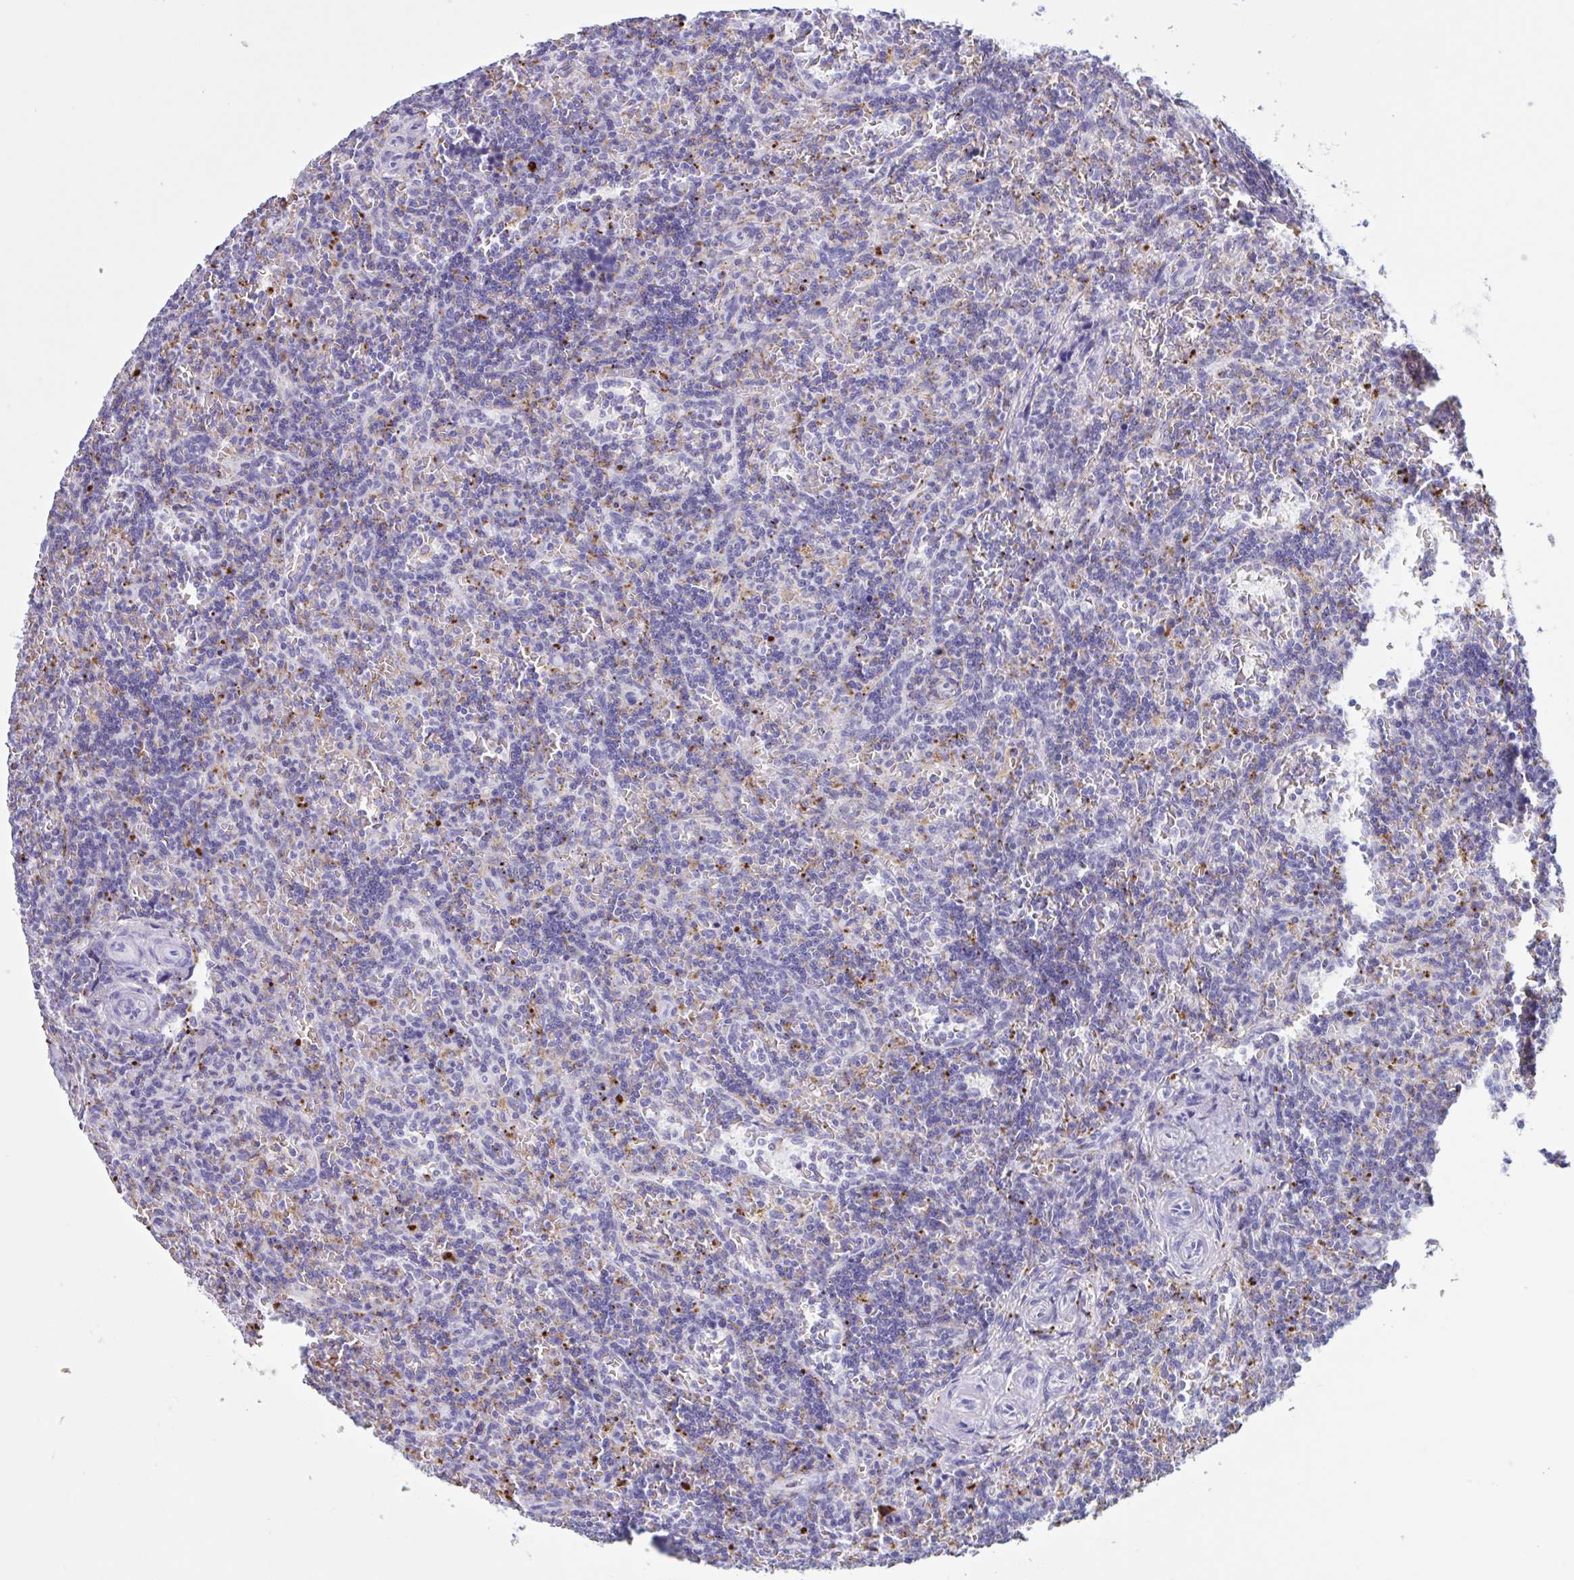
{"staining": {"intensity": "negative", "quantity": "none", "location": "none"}, "tissue": "lymphoma", "cell_type": "Tumor cells", "image_type": "cancer", "snomed": [{"axis": "morphology", "description": "Malignant lymphoma, non-Hodgkin's type, Low grade"}, {"axis": "topography", "description": "Spleen"}], "caption": "Tumor cells show no significant protein expression in lymphoma.", "gene": "XCL1", "patient": {"sex": "male", "age": 73}}